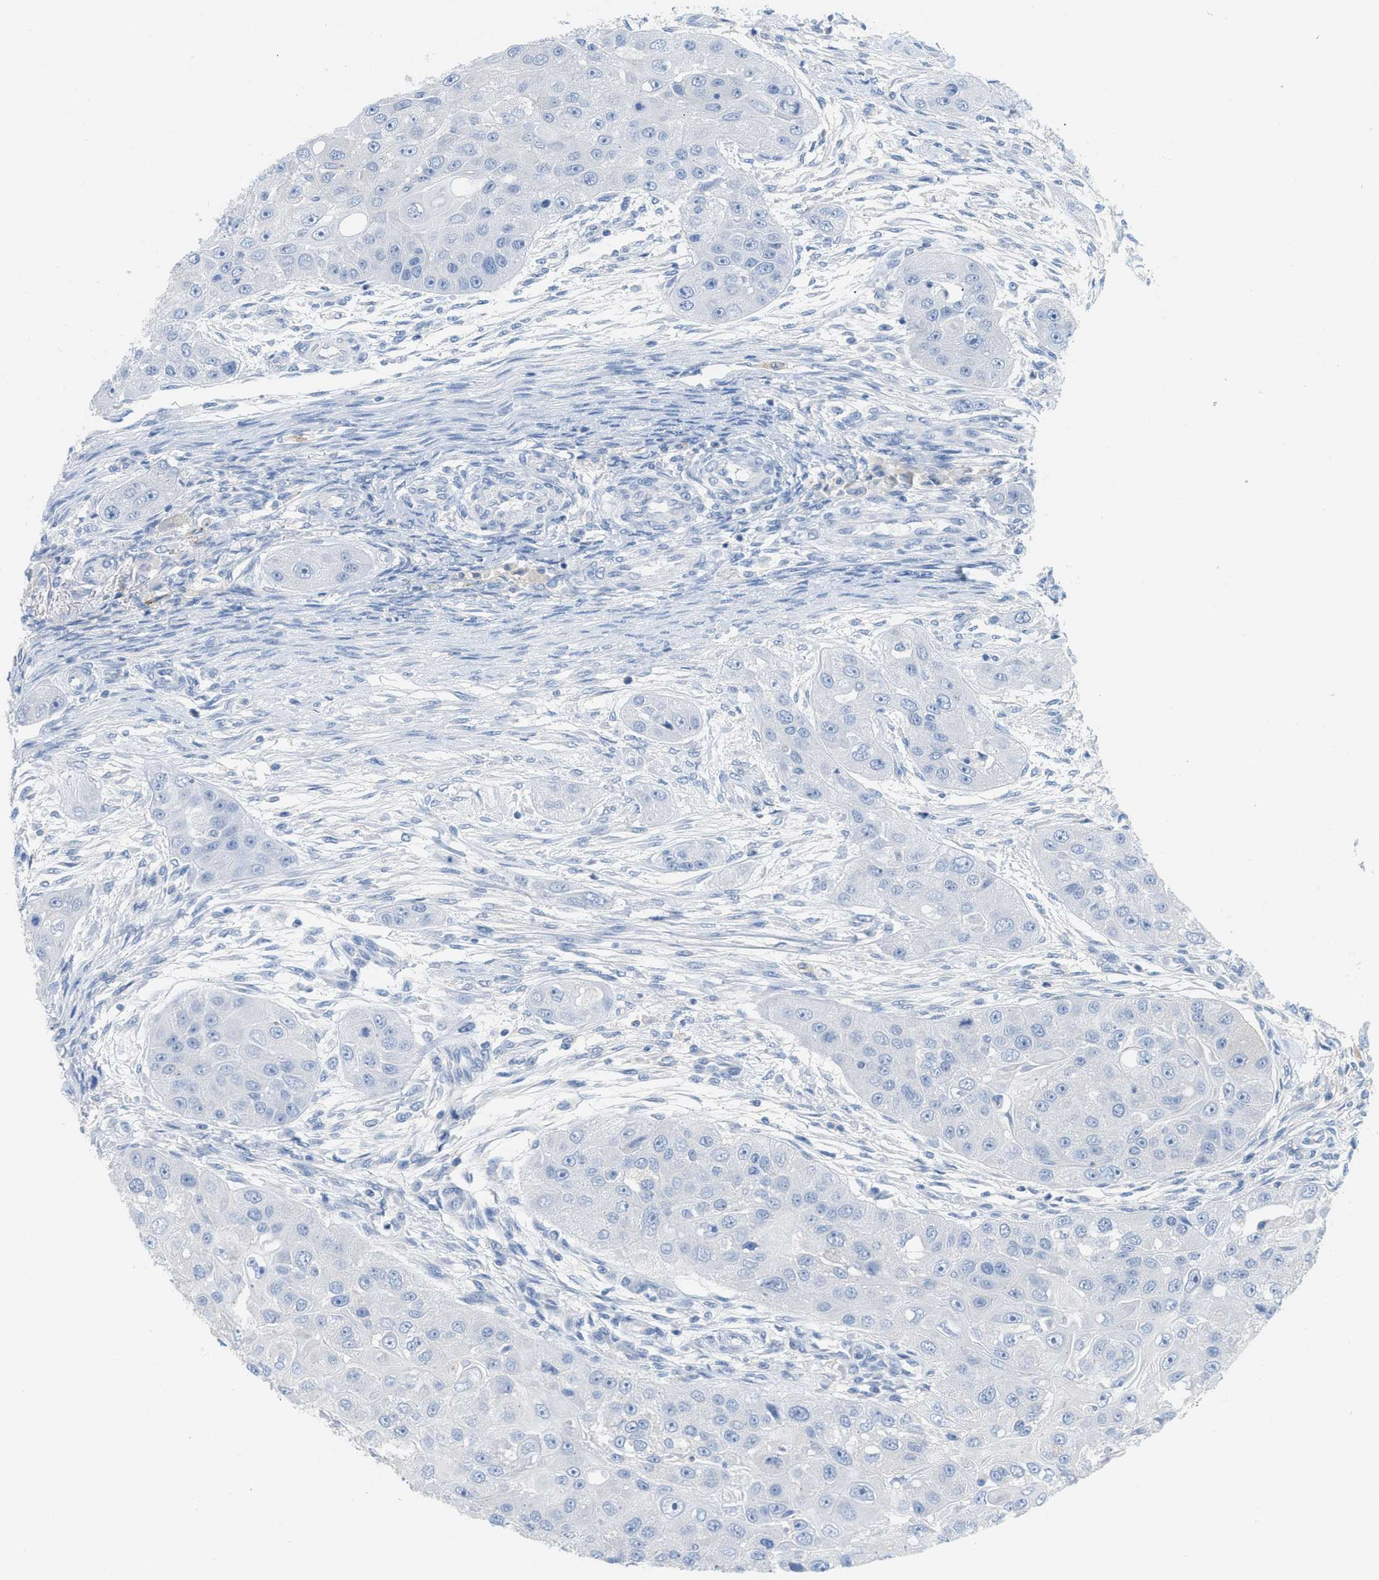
{"staining": {"intensity": "negative", "quantity": "none", "location": "none"}, "tissue": "head and neck cancer", "cell_type": "Tumor cells", "image_type": "cancer", "snomed": [{"axis": "morphology", "description": "Normal tissue, NOS"}, {"axis": "morphology", "description": "Squamous cell carcinoma, NOS"}, {"axis": "topography", "description": "Skeletal muscle"}, {"axis": "topography", "description": "Head-Neck"}], "caption": "An immunohistochemistry image of head and neck cancer (squamous cell carcinoma) is shown. There is no staining in tumor cells of head and neck cancer (squamous cell carcinoma). (DAB immunohistochemistry (IHC) visualized using brightfield microscopy, high magnification).", "gene": "PAPPA", "patient": {"sex": "male", "age": 51}}